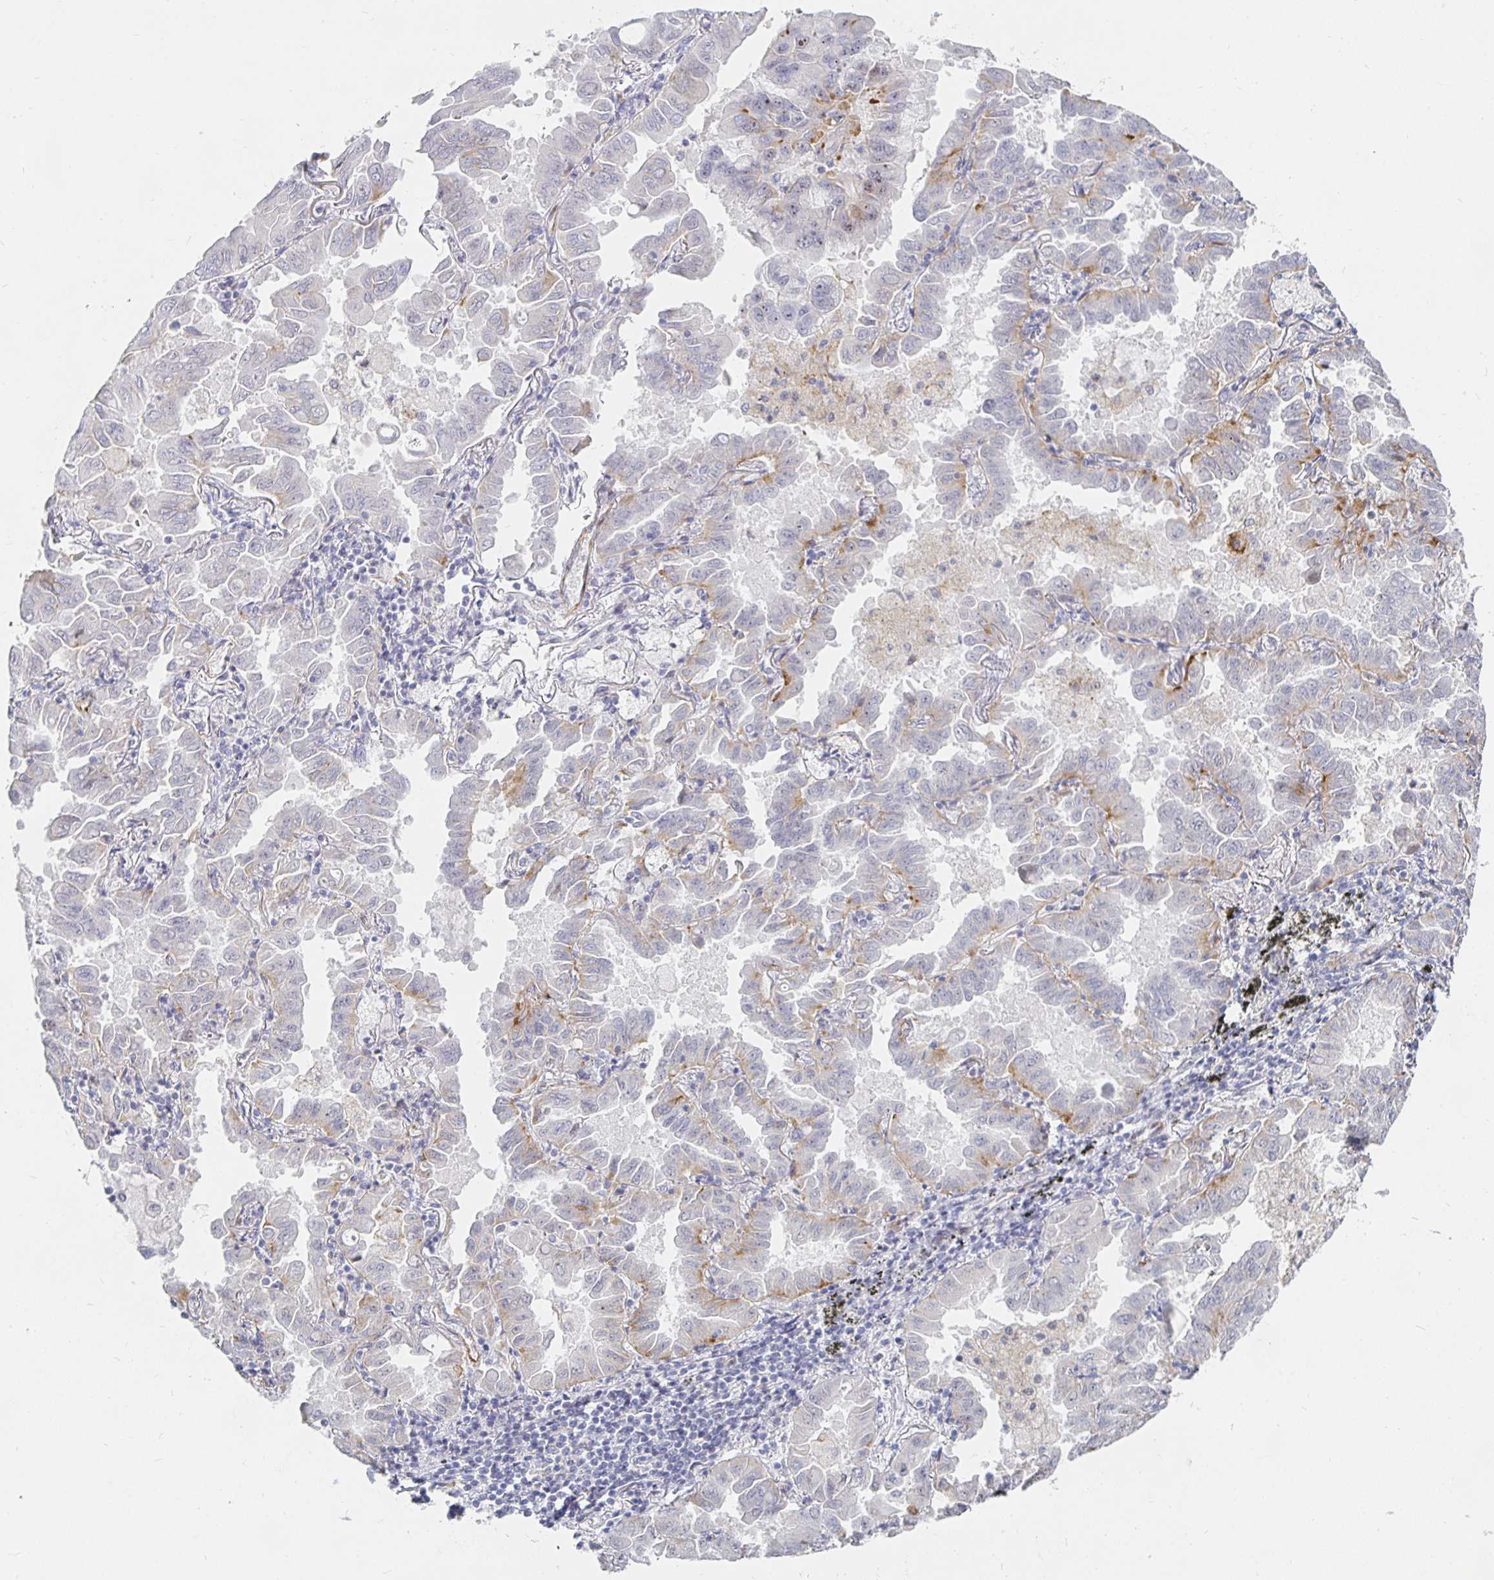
{"staining": {"intensity": "weak", "quantity": "<25%", "location": "cytoplasmic/membranous"}, "tissue": "lung cancer", "cell_type": "Tumor cells", "image_type": "cancer", "snomed": [{"axis": "morphology", "description": "Adenocarcinoma, NOS"}, {"axis": "topography", "description": "Lung"}], "caption": "The immunohistochemistry (IHC) micrograph has no significant expression in tumor cells of adenocarcinoma (lung) tissue. (Brightfield microscopy of DAB IHC at high magnification).", "gene": "S100G", "patient": {"sex": "male", "age": 64}}